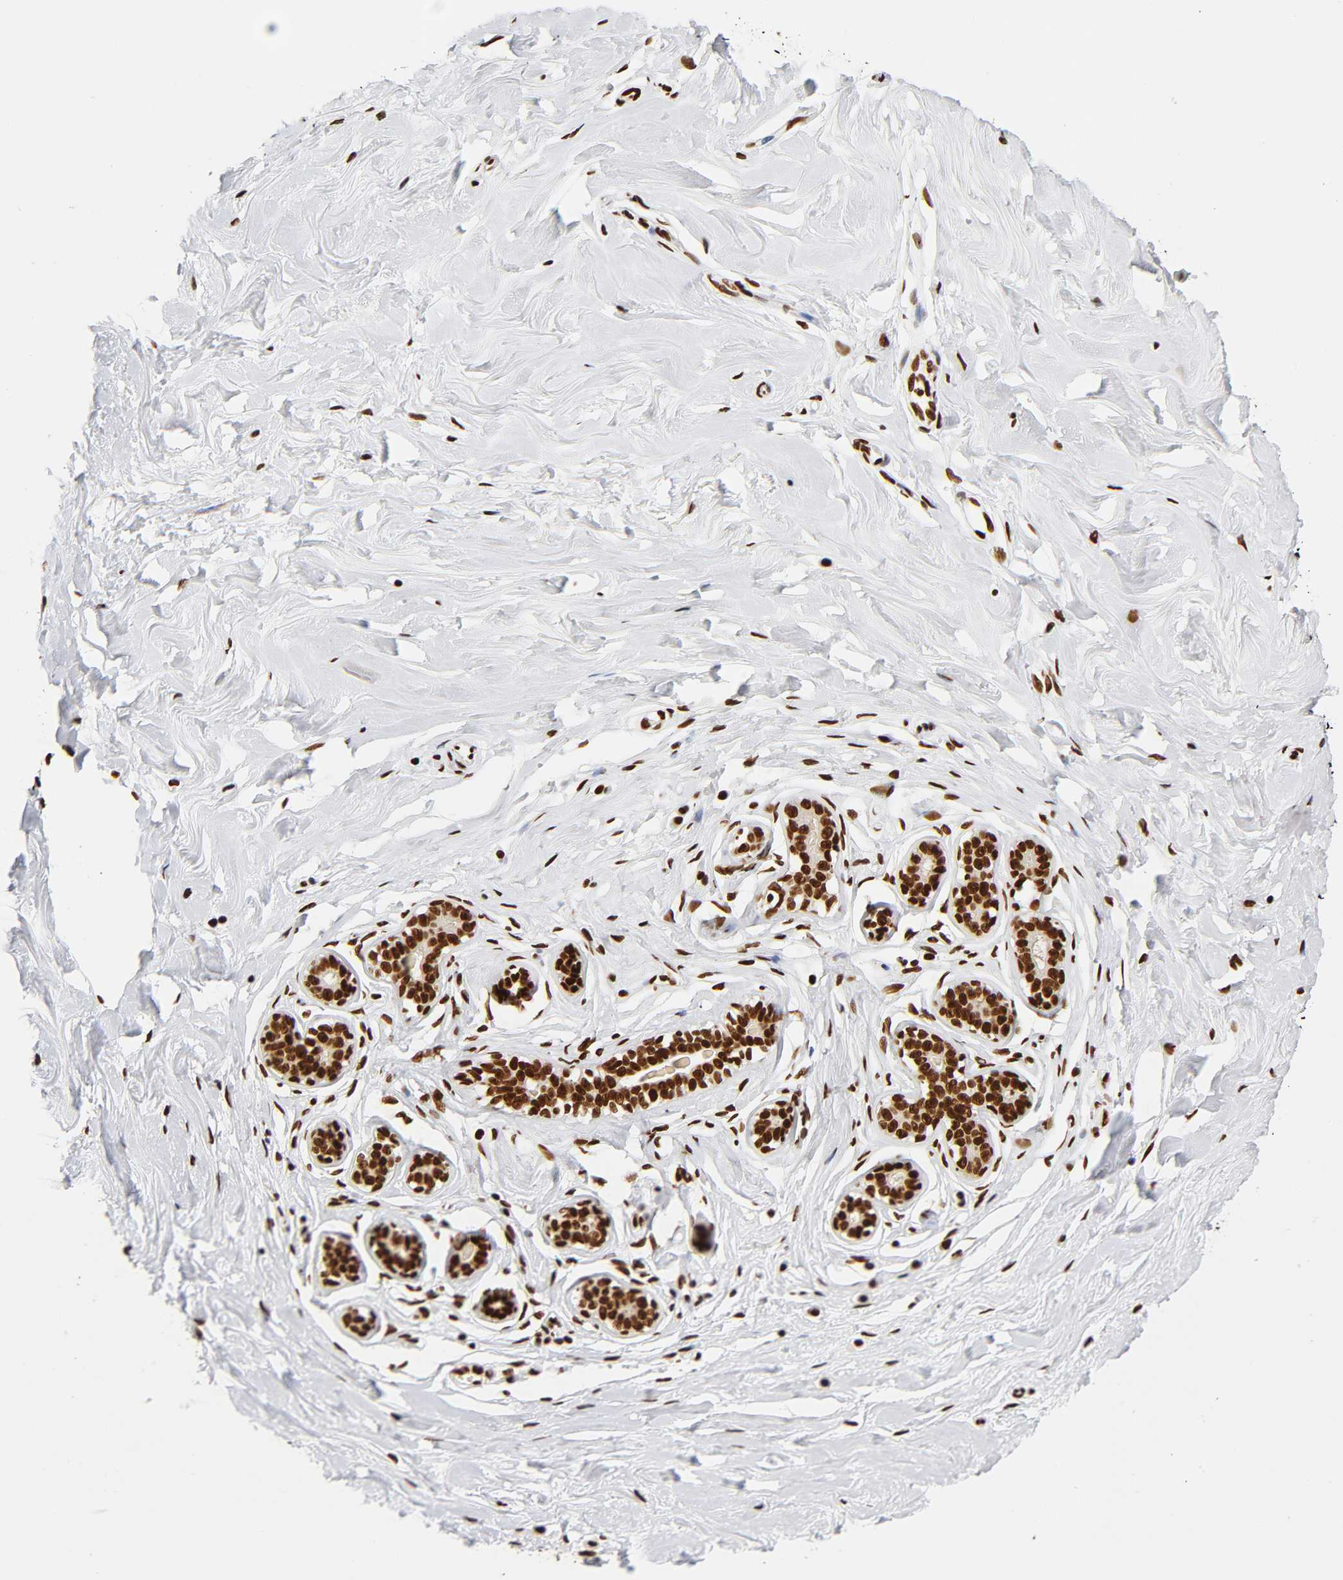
{"staining": {"intensity": "strong", "quantity": ">75%", "location": "nuclear"}, "tissue": "breast", "cell_type": "Adipocytes", "image_type": "normal", "snomed": [{"axis": "morphology", "description": "Normal tissue, NOS"}, {"axis": "topography", "description": "Breast"}], "caption": "A brown stain labels strong nuclear staining of a protein in adipocytes of benign breast. Using DAB (brown) and hematoxylin (blue) stains, captured at high magnification using brightfield microscopy.", "gene": "XRCC6", "patient": {"sex": "female", "age": 23}}